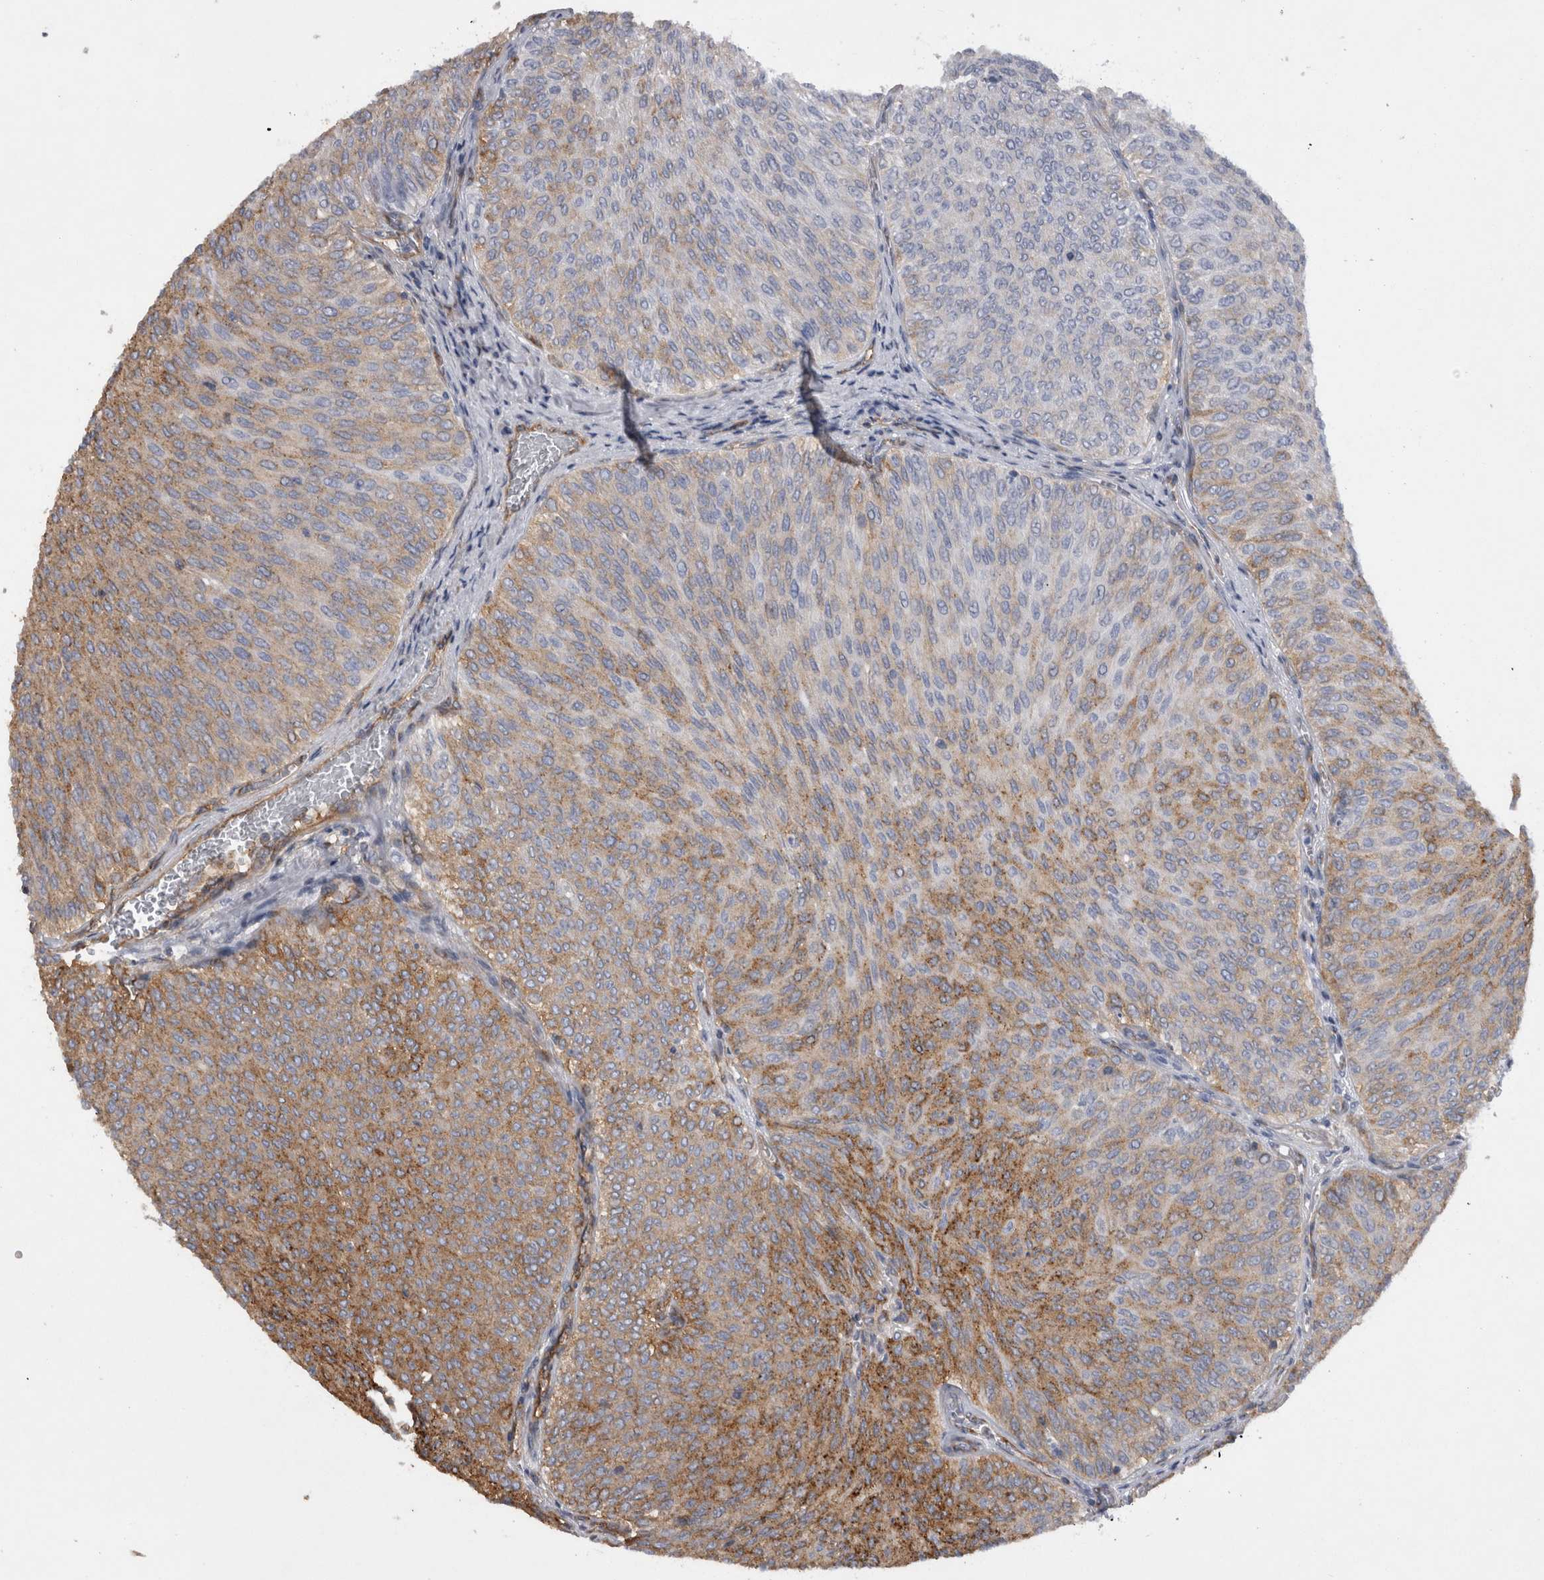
{"staining": {"intensity": "strong", "quantity": "<25%", "location": "cytoplasmic/membranous"}, "tissue": "urothelial cancer", "cell_type": "Tumor cells", "image_type": "cancer", "snomed": [{"axis": "morphology", "description": "Urothelial carcinoma, Low grade"}, {"axis": "topography", "description": "Urinary bladder"}], "caption": "A medium amount of strong cytoplasmic/membranous staining is identified in approximately <25% of tumor cells in urothelial cancer tissue.", "gene": "ATXN3", "patient": {"sex": "male", "age": 78}}